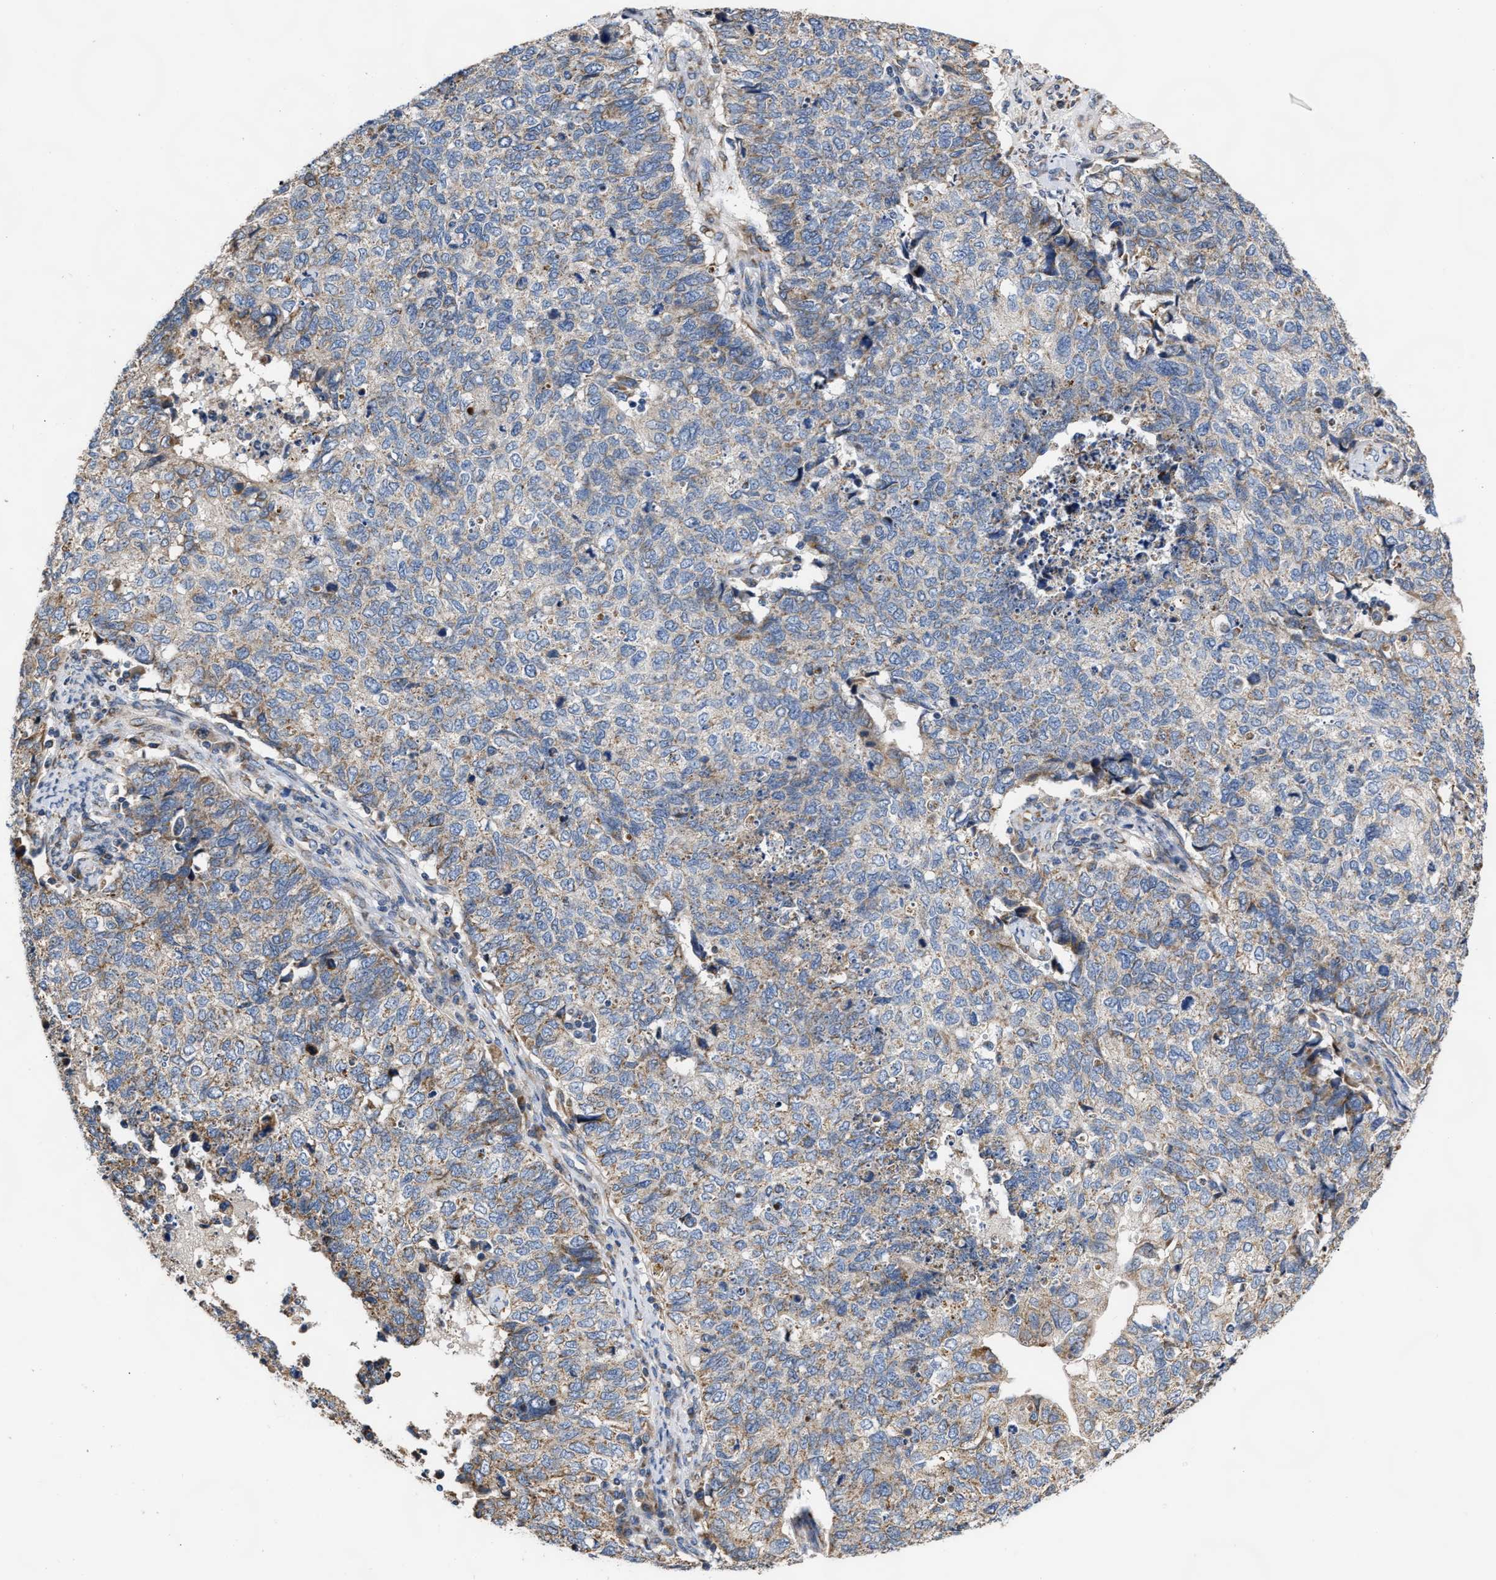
{"staining": {"intensity": "weak", "quantity": "<25%", "location": "cytoplasmic/membranous"}, "tissue": "cervical cancer", "cell_type": "Tumor cells", "image_type": "cancer", "snomed": [{"axis": "morphology", "description": "Squamous cell carcinoma, NOS"}, {"axis": "topography", "description": "Cervix"}], "caption": "DAB (3,3'-diaminobenzidine) immunohistochemical staining of human cervical cancer (squamous cell carcinoma) exhibits no significant expression in tumor cells.", "gene": "MALSU1", "patient": {"sex": "female", "age": 63}}